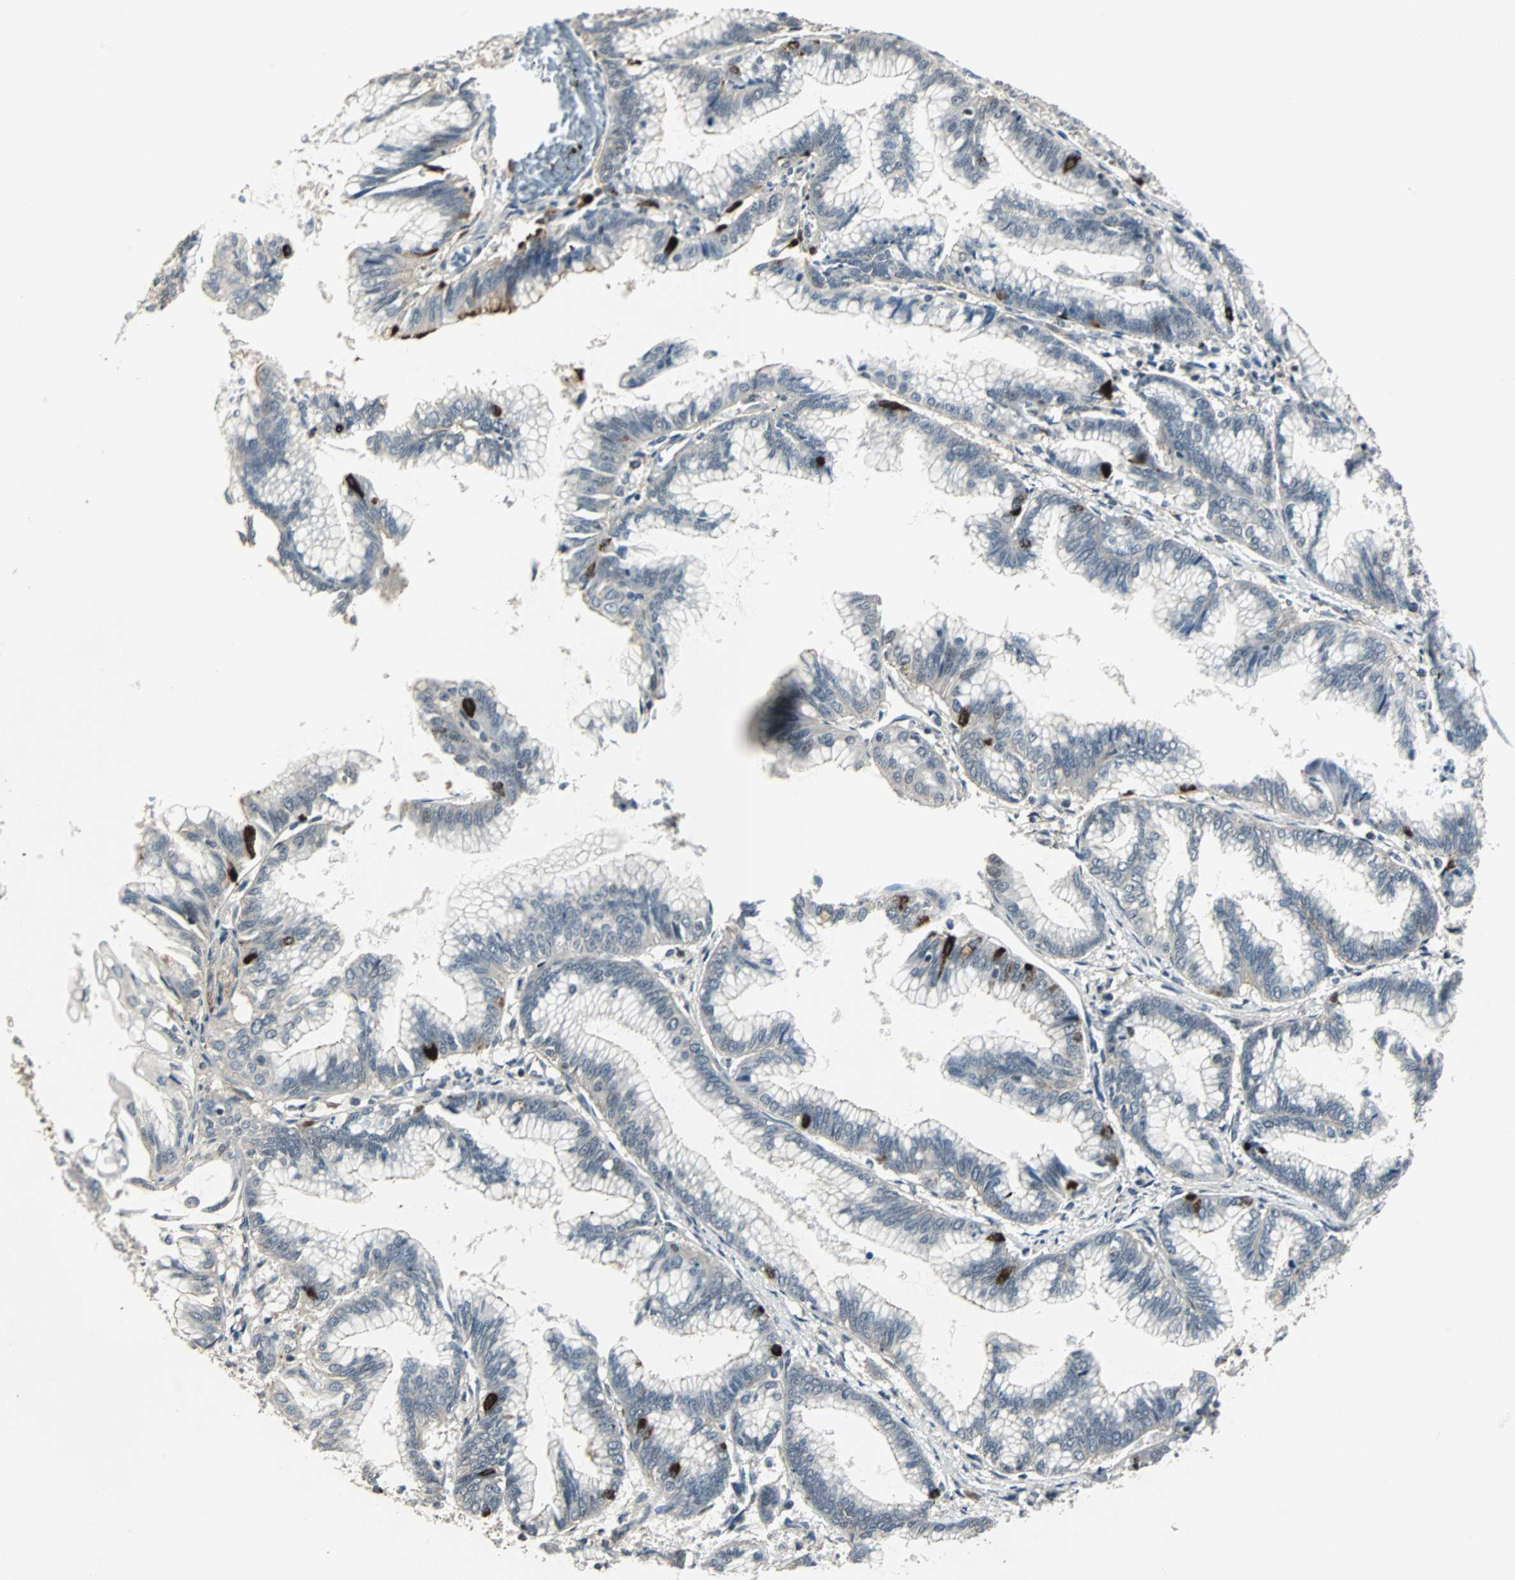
{"staining": {"intensity": "strong", "quantity": "<25%", "location": "cytoplasmic/membranous"}, "tissue": "pancreatic cancer", "cell_type": "Tumor cells", "image_type": "cancer", "snomed": [{"axis": "morphology", "description": "Adenocarcinoma, NOS"}, {"axis": "topography", "description": "Pancreas"}], "caption": "DAB (3,3'-diaminobenzidine) immunohistochemical staining of pancreatic cancer displays strong cytoplasmic/membranous protein positivity in about <25% of tumor cells.", "gene": "MKX", "patient": {"sex": "female", "age": 64}}